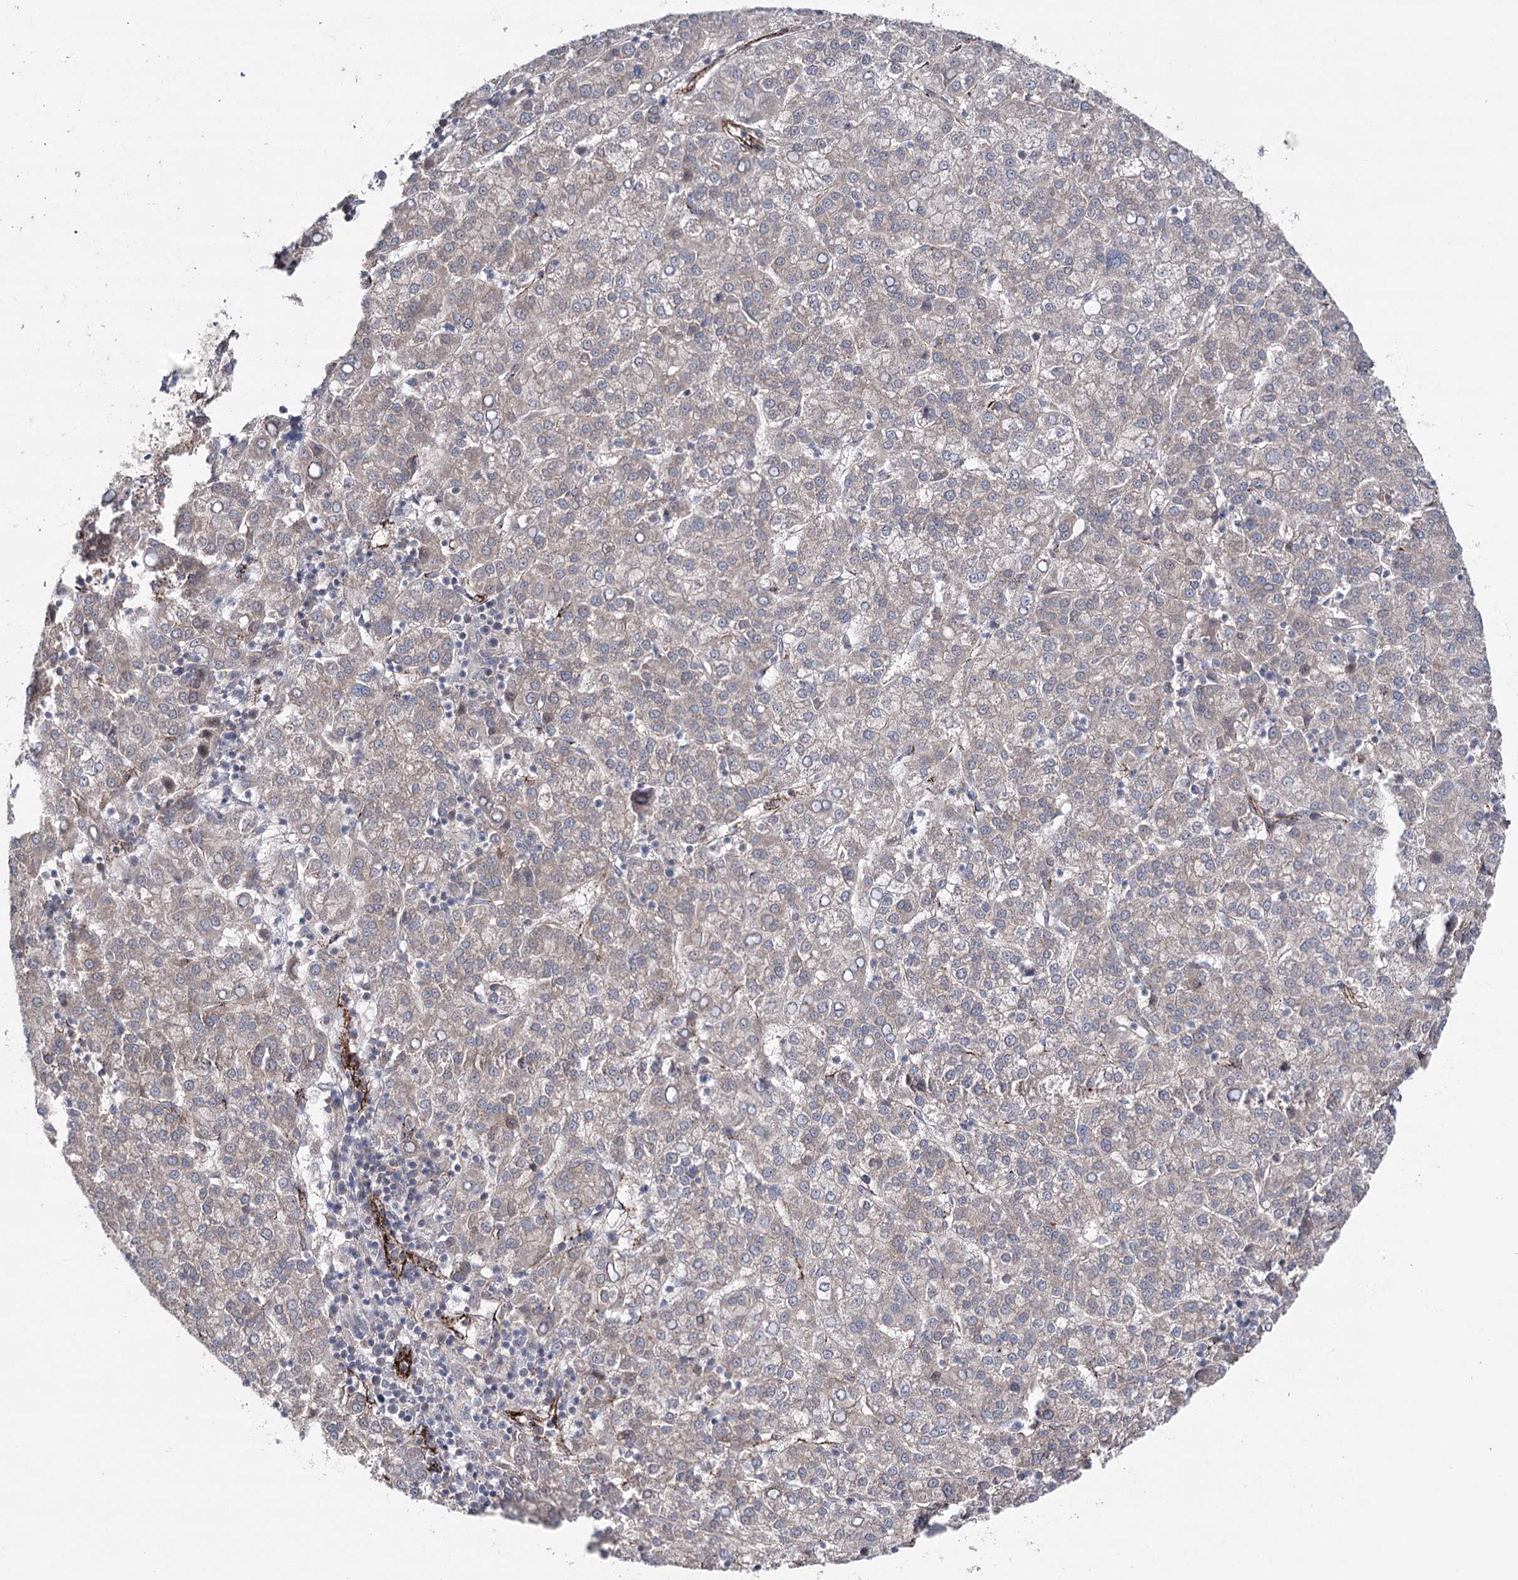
{"staining": {"intensity": "weak", "quantity": "<25%", "location": "cytoplasmic/membranous"}, "tissue": "liver cancer", "cell_type": "Tumor cells", "image_type": "cancer", "snomed": [{"axis": "morphology", "description": "Carcinoma, Hepatocellular, NOS"}, {"axis": "topography", "description": "Liver"}], "caption": "High magnification brightfield microscopy of liver cancer stained with DAB (3,3'-diaminobenzidine) (brown) and counterstained with hematoxylin (blue): tumor cells show no significant expression.", "gene": "MIB1", "patient": {"sex": "female", "age": 58}}